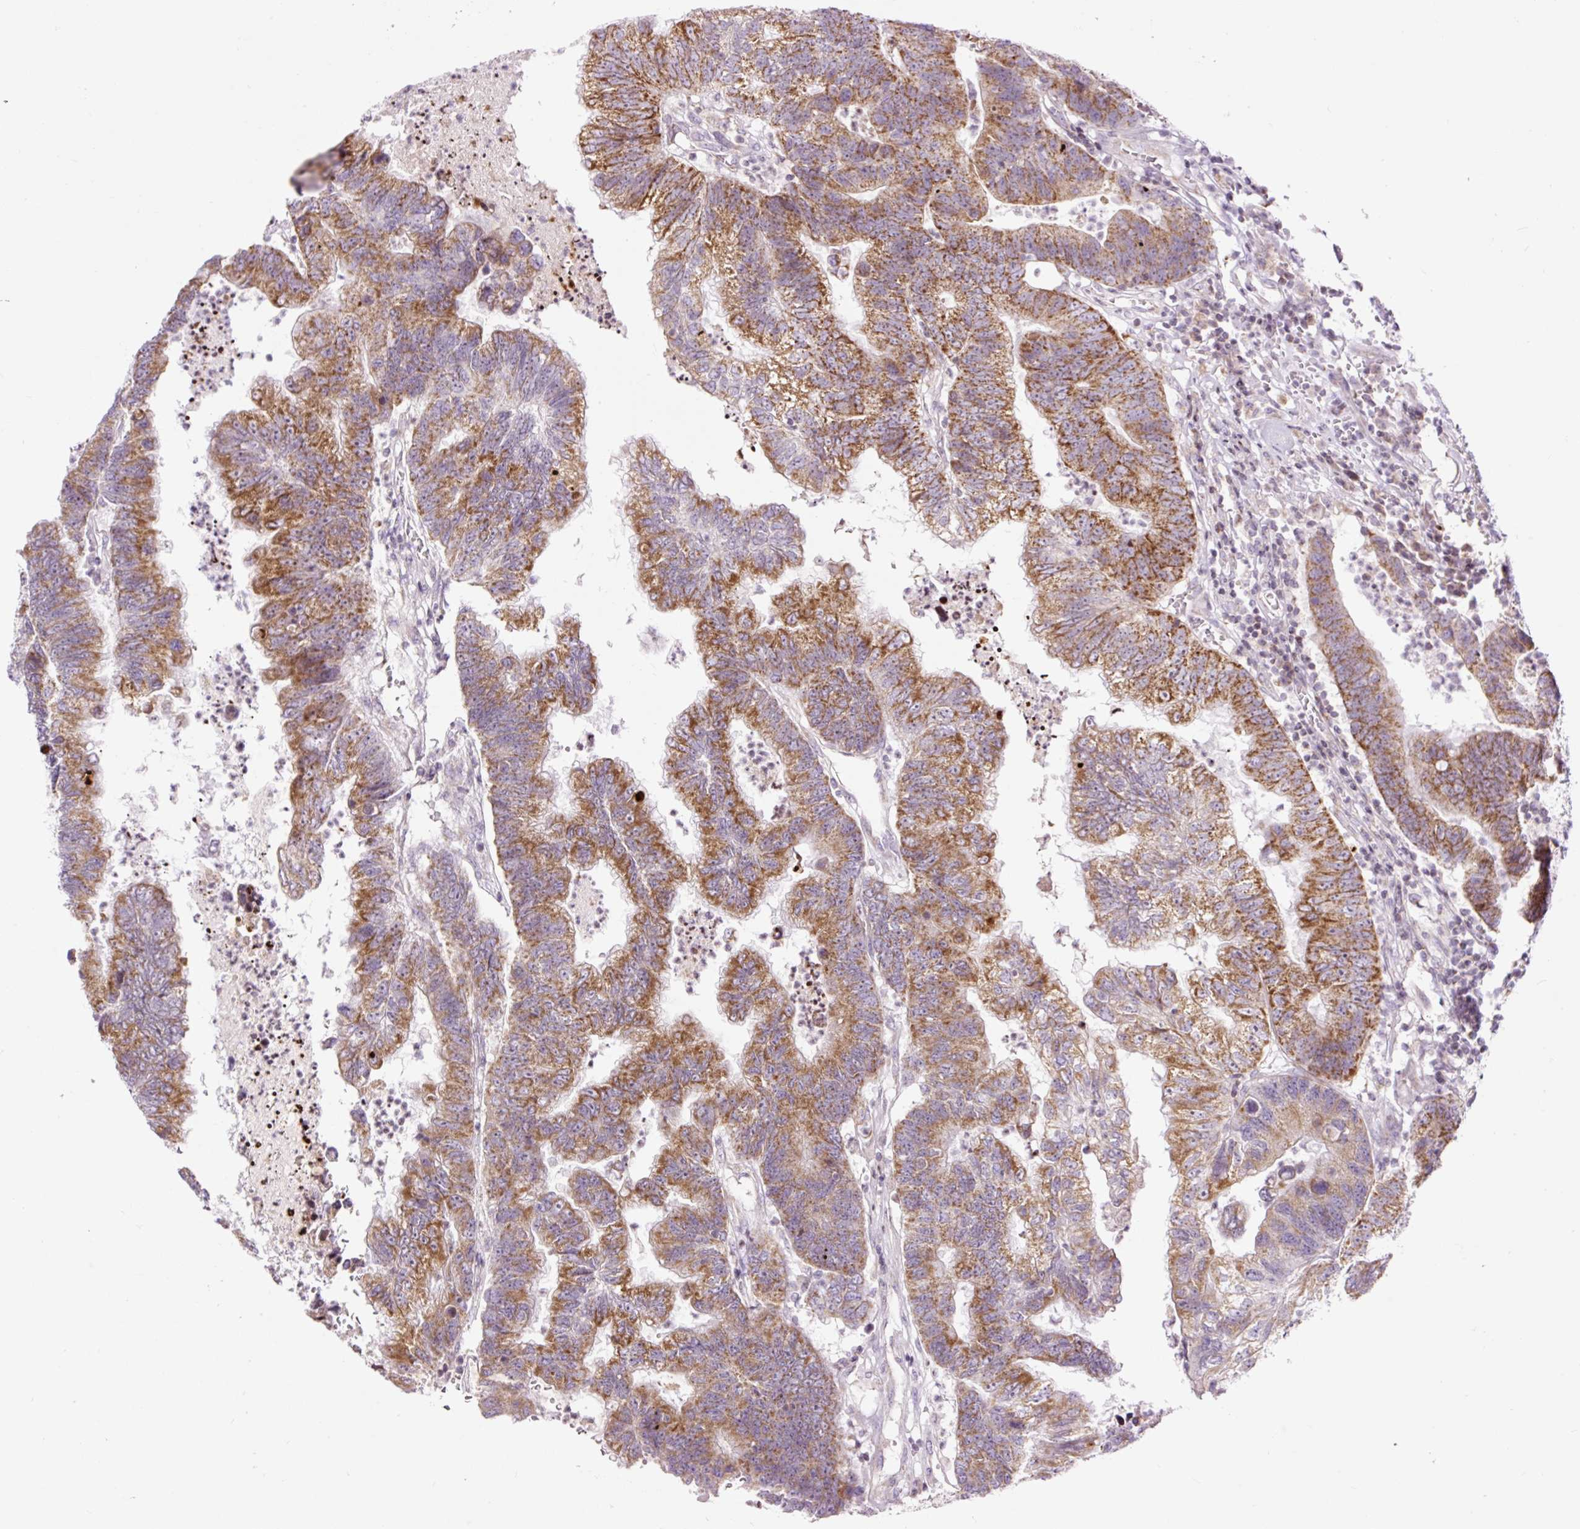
{"staining": {"intensity": "moderate", "quantity": ">75%", "location": "cytoplasmic/membranous"}, "tissue": "colorectal cancer", "cell_type": "Tumor cells", "image_type": "cancer", "snomed": [{"axis": "morphology", "description": "Adenocarcinoma, NOS"}, {"axis": "topography", "description": "Colon"}], "caption": "Protein expression analysis of human colorectal cancer reveals moderate cytoplasmic/membranous expression in about >75% of tumor cells.", "gene": "FMC1", "patient": {"sex": "female", "age": 48}}